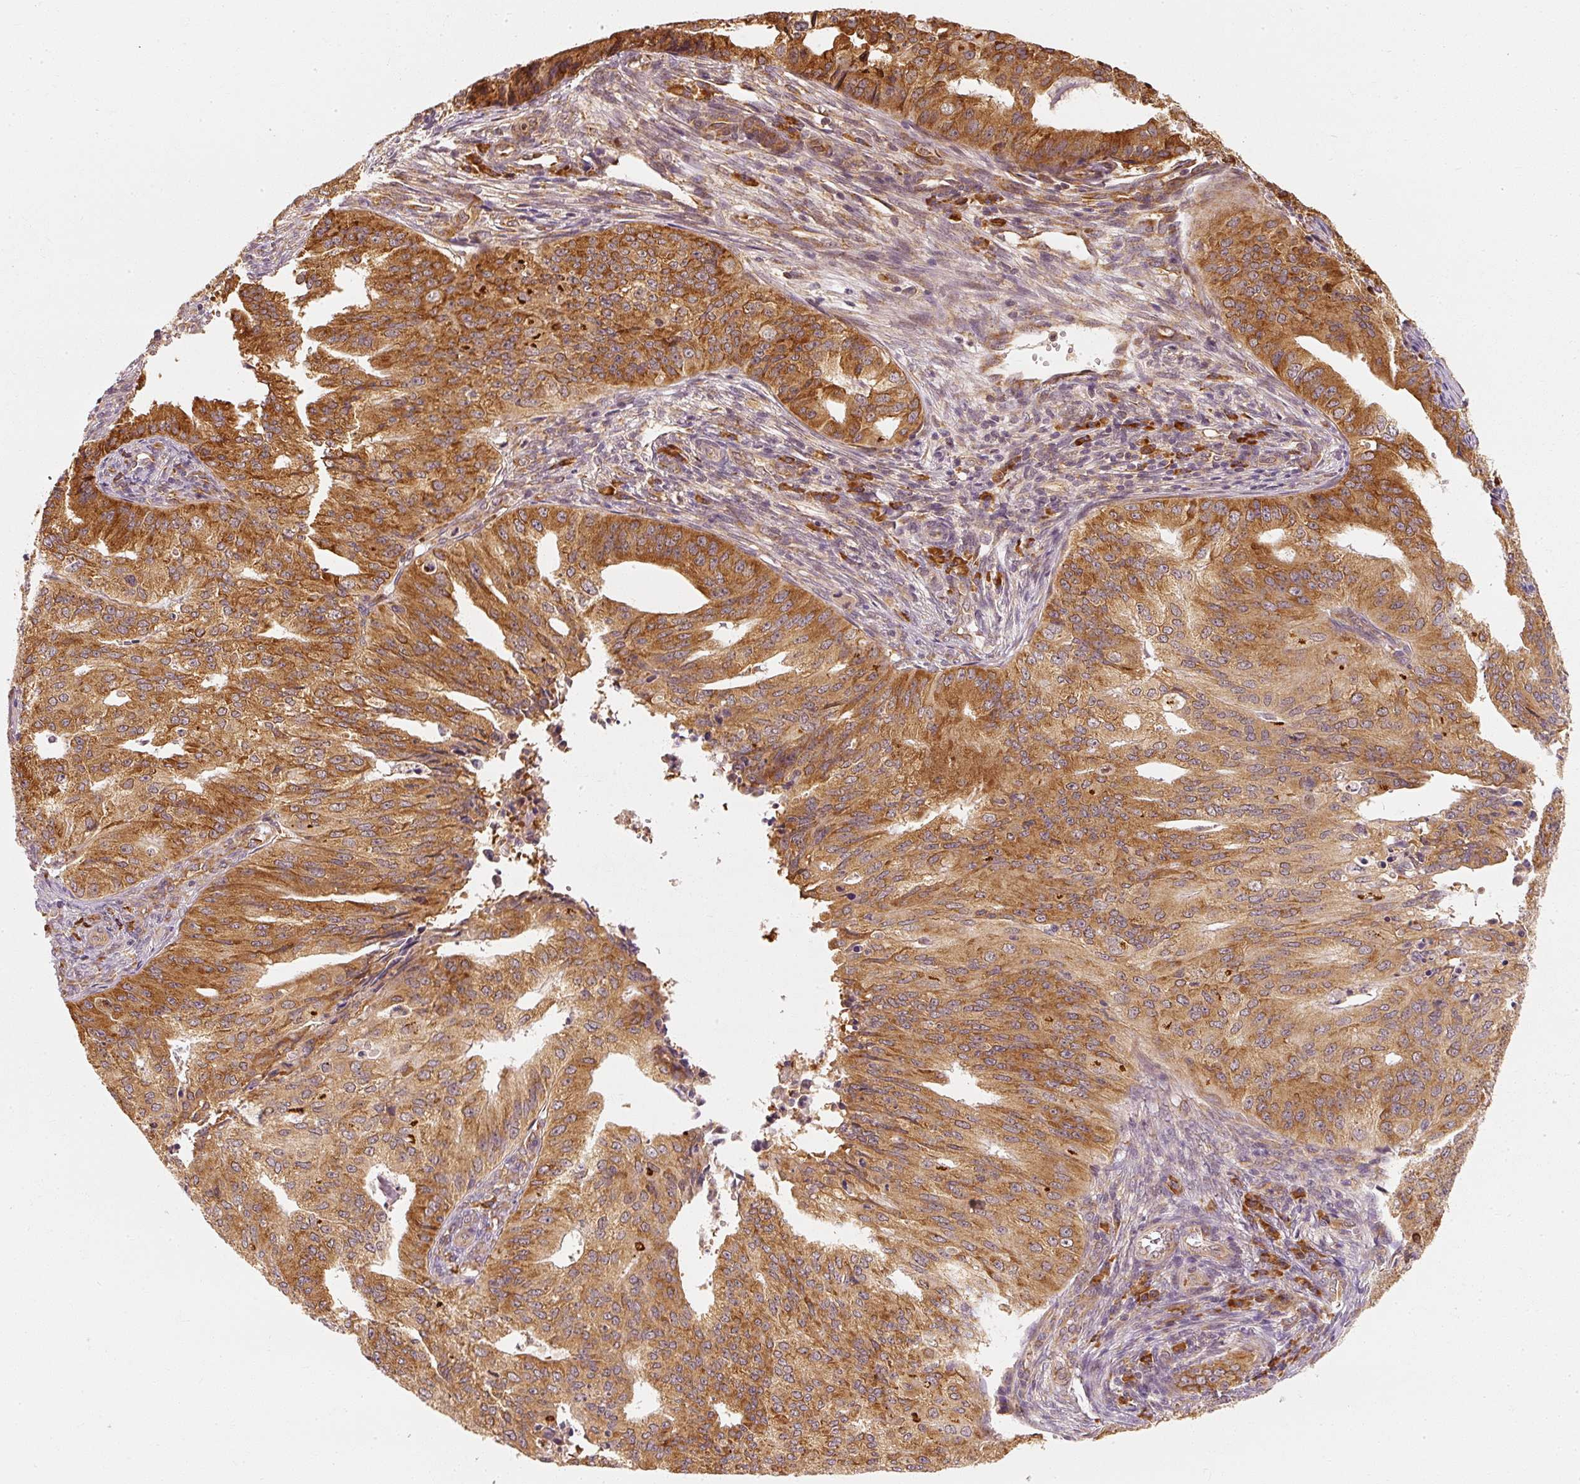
{"staining": {"intensity": "strong", "quantity": ">75%", "location": "cytoplasmic/membranous"}, "tissue": "endometrial cancer", "cell_type": "Tumor cells", "image_type": "cancer", "snomed": [{"axis": "morphology", "description": "Adenocarcinoma, NOS"}, {"axis": "topography", "description": "Endometrium"}], "caption": "There is high levels of strong cytoplasmic/membranous positivity in tumor cells of adenocarcinoma (endometrial), as demonstrated by immunohistochemical staining (brown color).", "gene": "EEF1A2", "patient": {"sex": "female", "age": 50}}